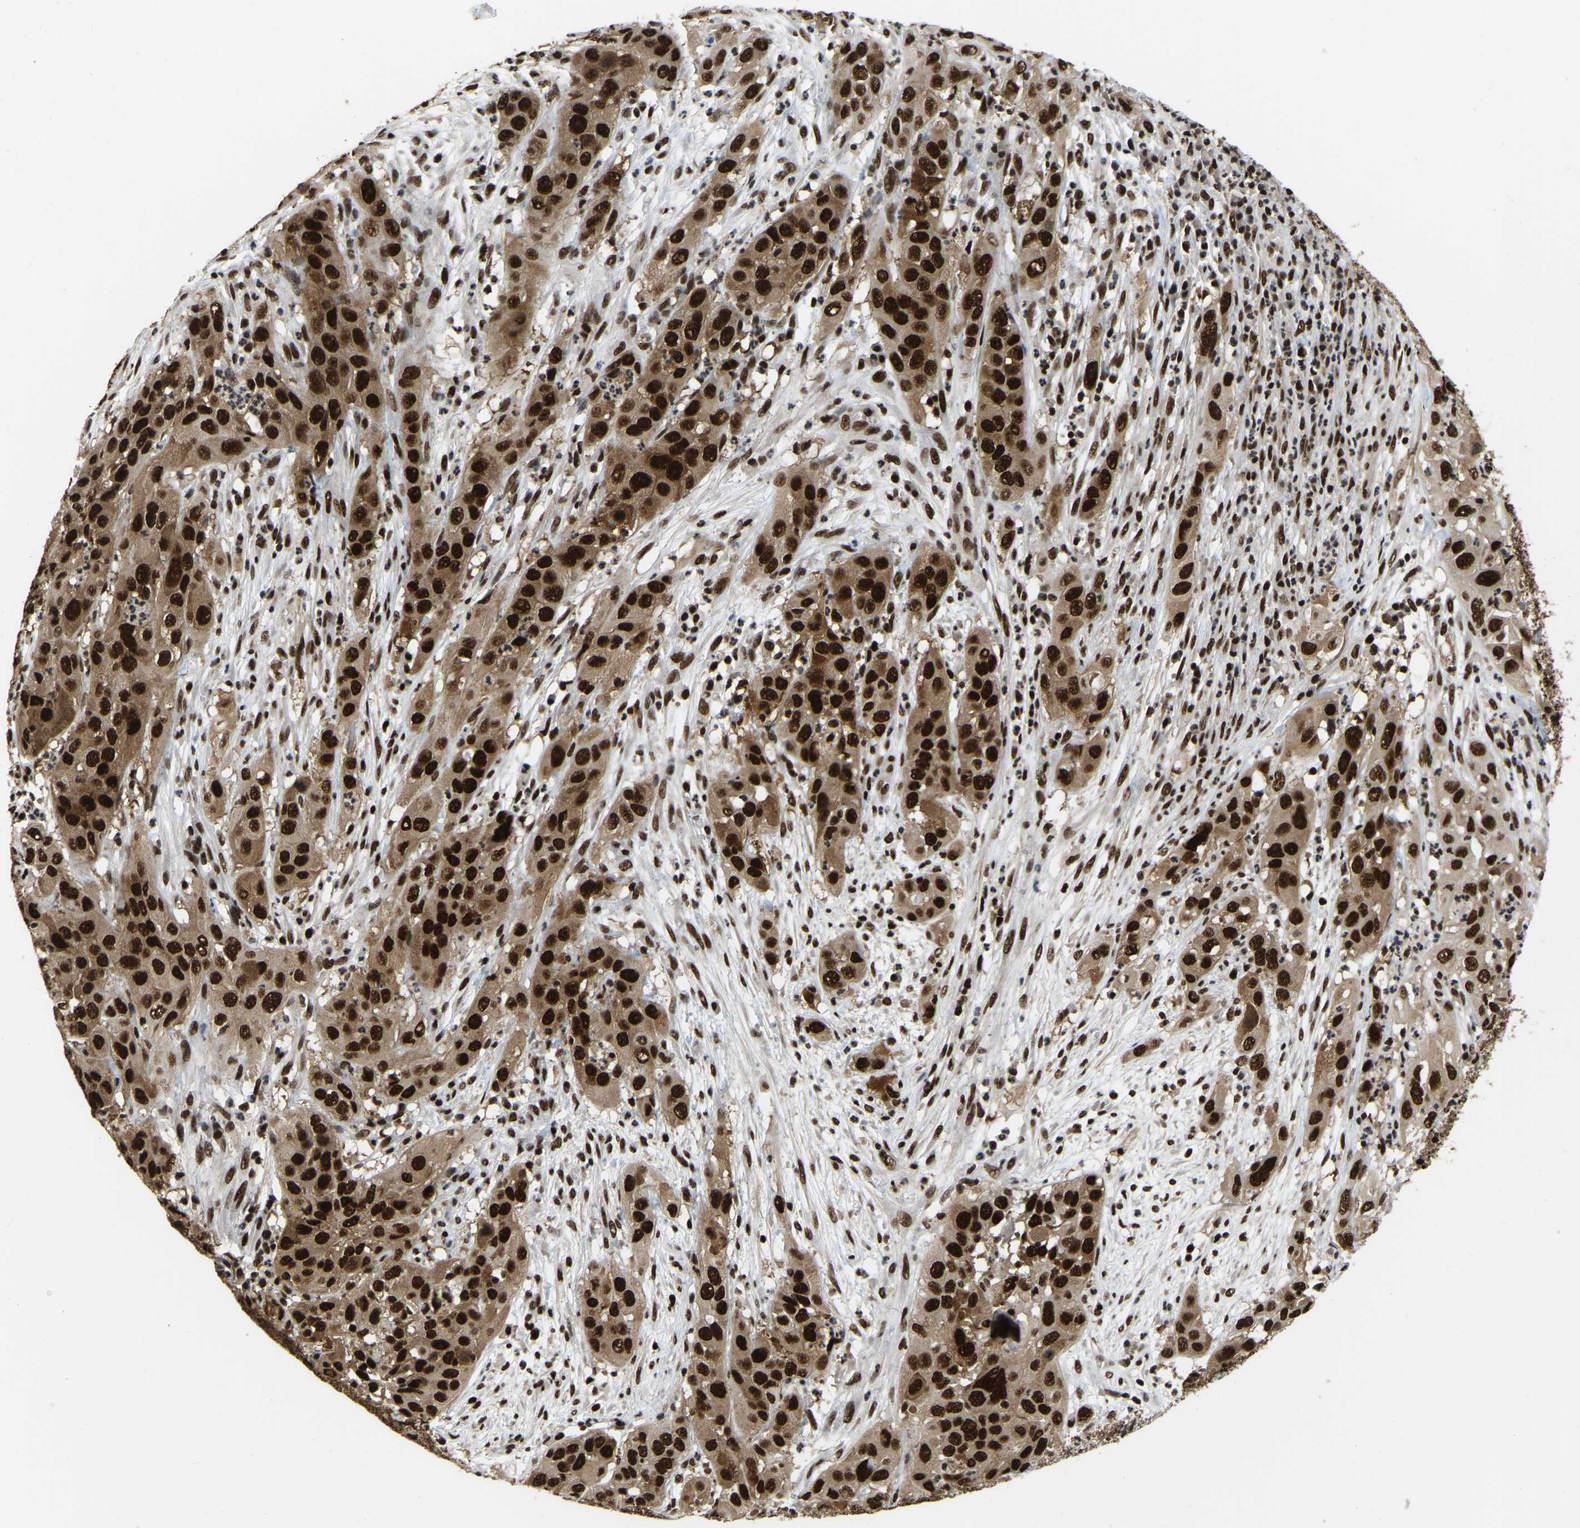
{"staining": {"intensity": "strong", "quantity": ">75%", "location": "cytoplasmic/membranous,nuclear"}, "tissue": "cervical cancer", "cell_type": "Tumor cells", "image_type": "cancer", "snomed": [{"axis": "morphology", "description": "Squamous cell carcinoma, NOS"}, {"axis": "topography", "description": "Cervix"}], "caption": "IHC of human cervical cancer displays high levels of strong cytoplasmic/membranous and nuclear expression in about >75% of tumor cells.", "gene": "TBL1XR1", "patient": {"sex": "female", "age": 32}}